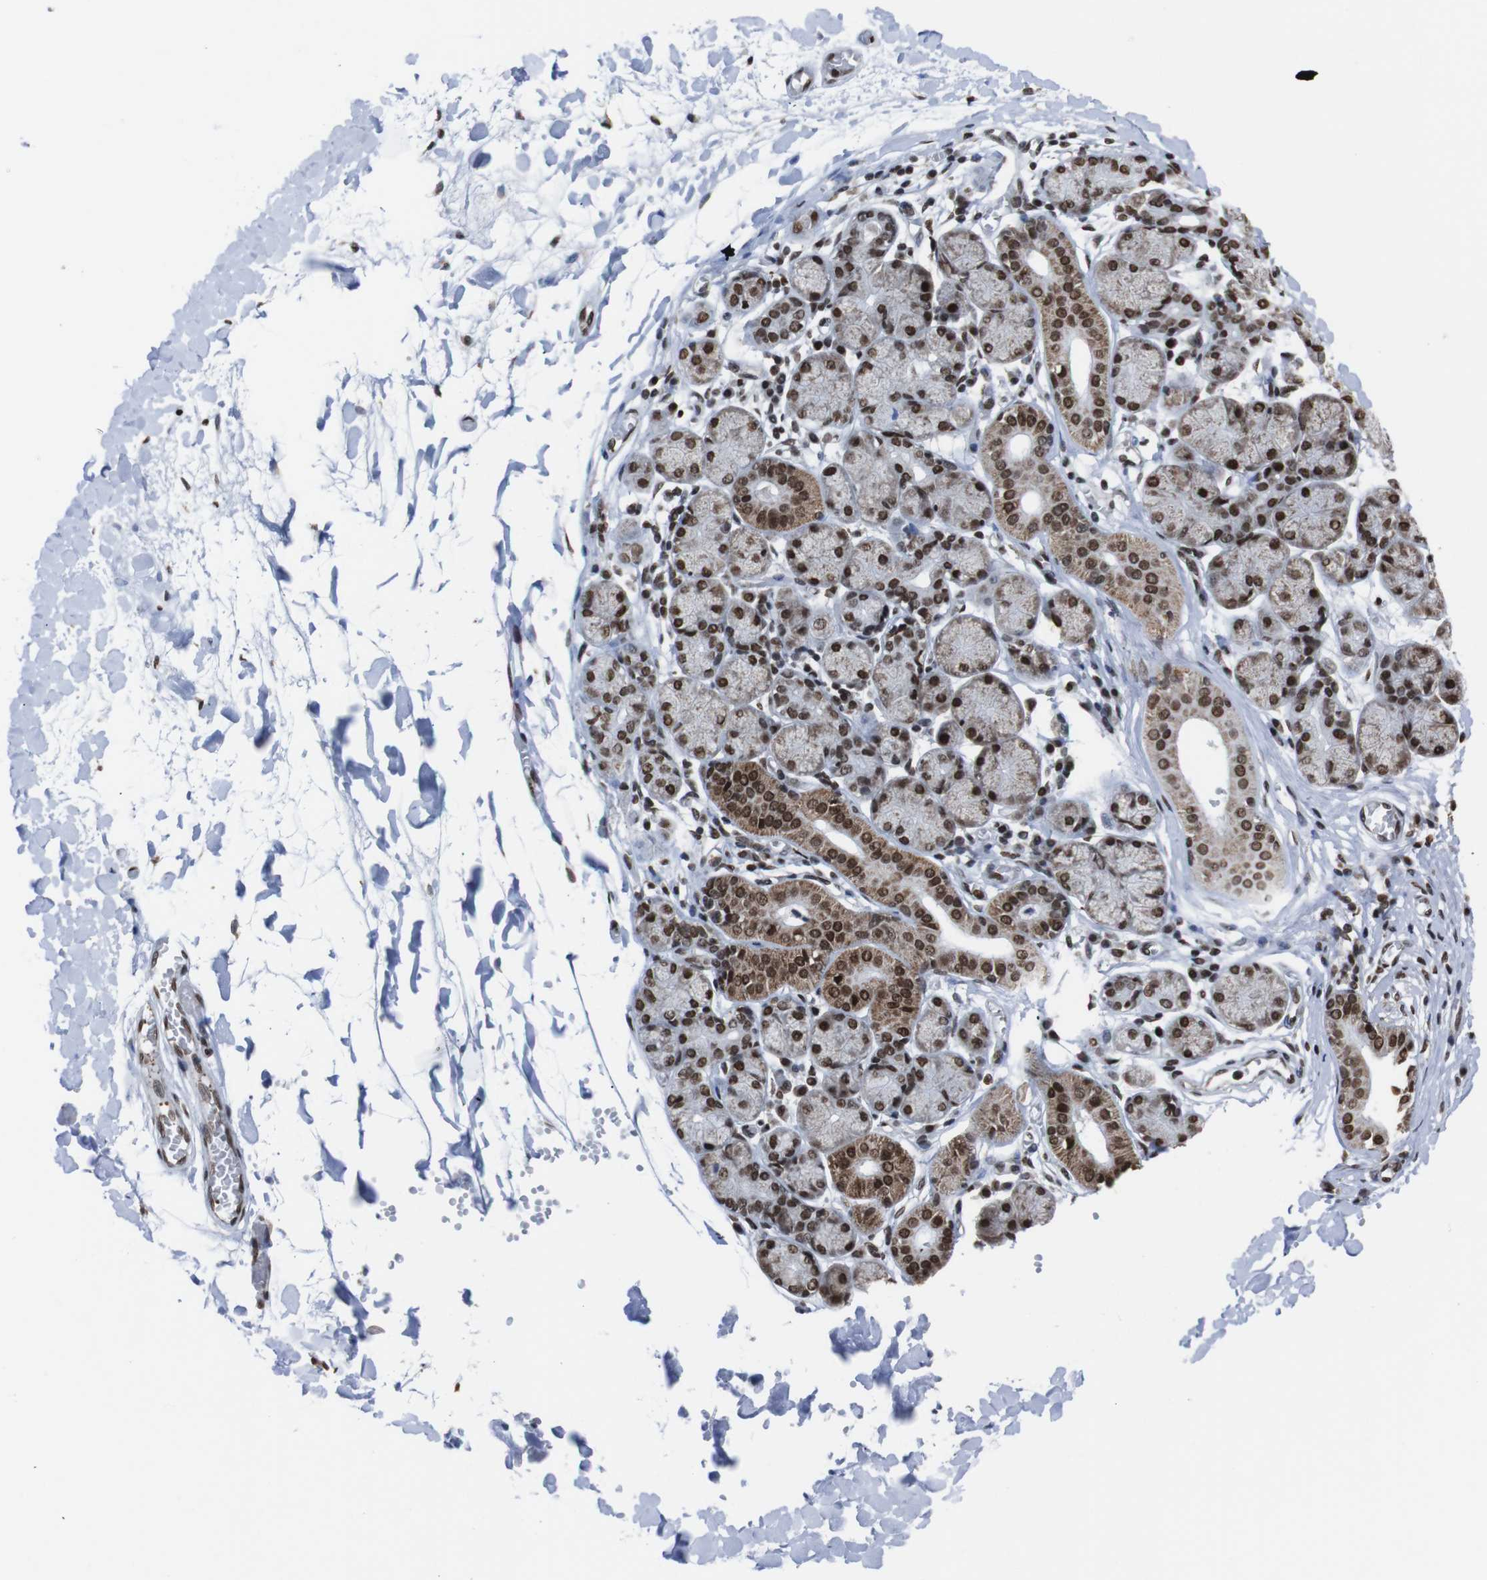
{"staining": {"intensity": "strong", "quantity": ">75%", "location": "cytoplasmic/membranous,nuclear"}, "tissue": "salivary gland", "cell_type": "Glandular cells", "image_type": "normal", "snomed": [{"axis": "morphology", "description": "Normal tissue, NOS"}, {"axis": "topography", "description": "Salivary gland"}], "caption": "This image reveals immunohistochemistry staining of normal salivary gland, with high strong cytoplasmic/membranous,nuclear expression in approximately >75% of glandular cells.", "gene": "ROMO1", "patient": {"sex": "female", "age": 24}}